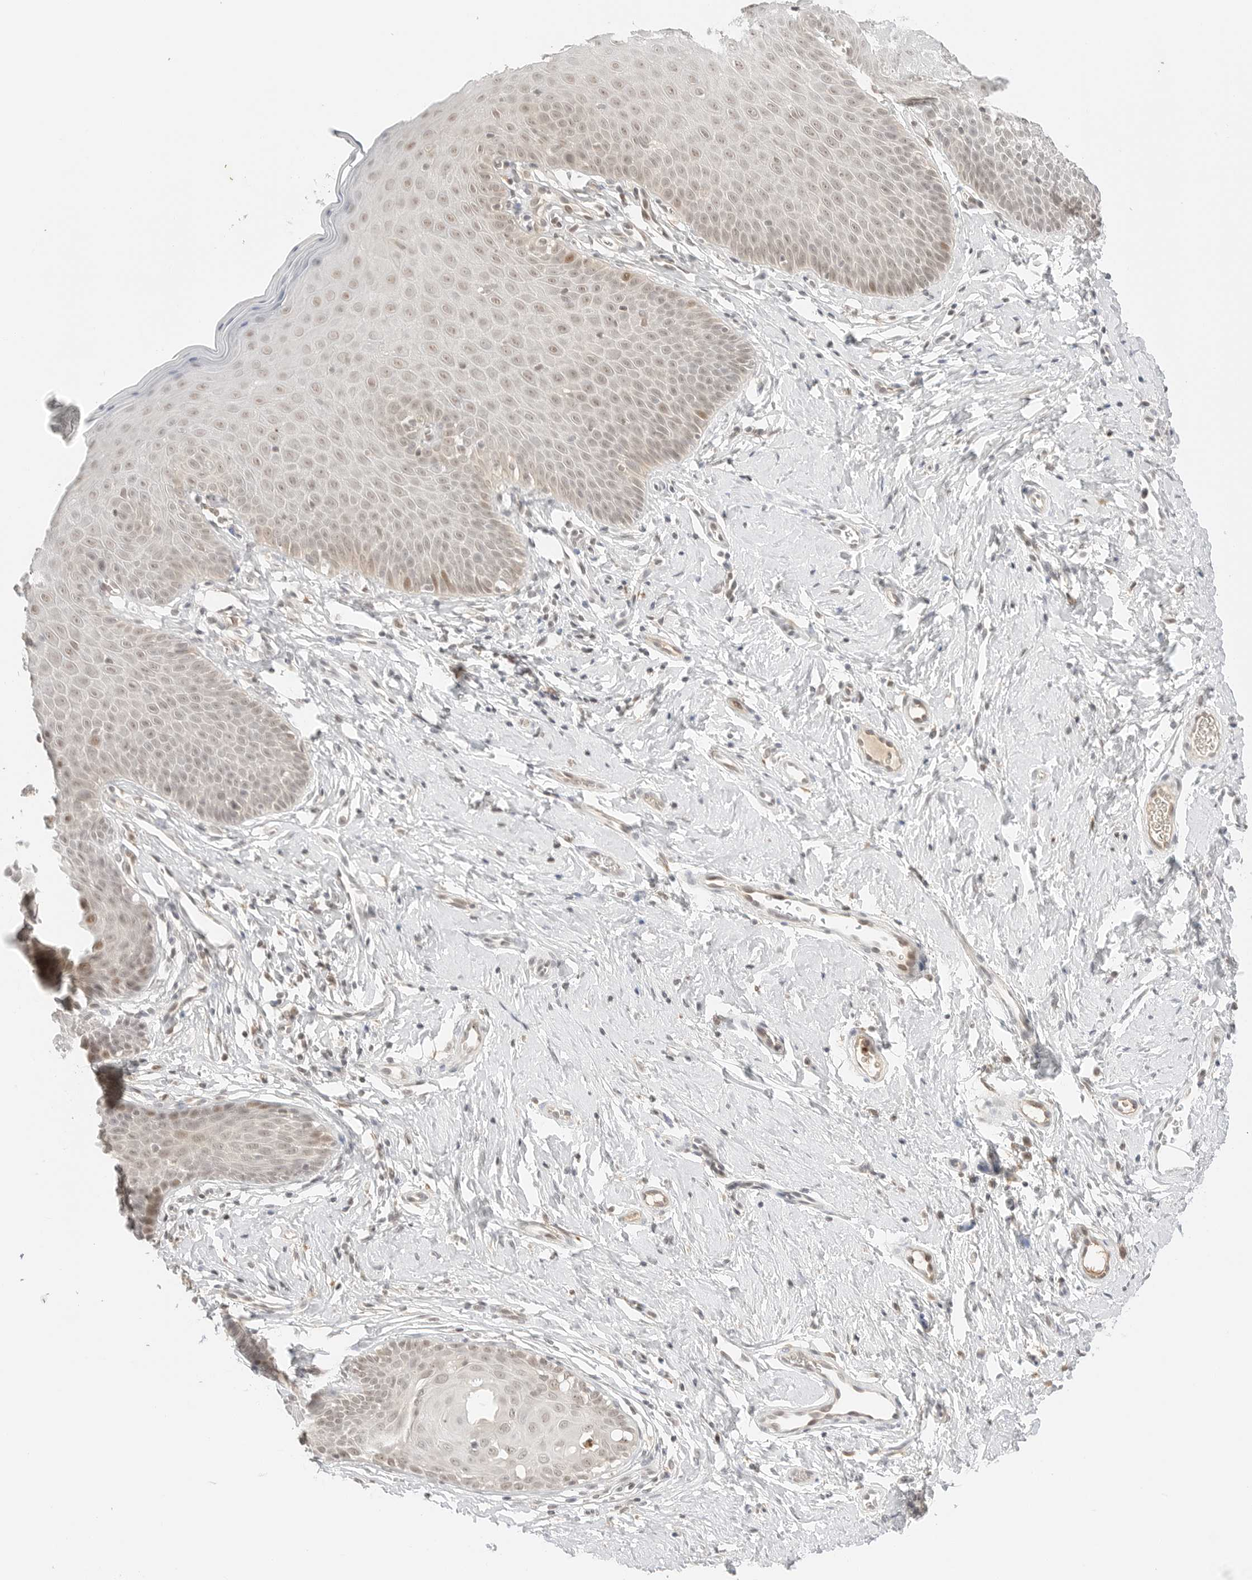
{"staining": {"intensity": "moderate", "quantity": "25%-75%", "location": "nuclear"}, "tissue": "cervix", "cell_type": "Glandular cells", "image_type": "normal", "snomed": [{"axis": "morphology", "description": "Normal tissue, NOS"}, {"axis": "topography", "description": "Cervix"}], "caption": "Protein staining of benign cervix reveals moderate nuclear staining in about 25%-75% of glandular cells.", "gene": "RPS6KL1", "patient": {"sex": "female", "age": 36}}